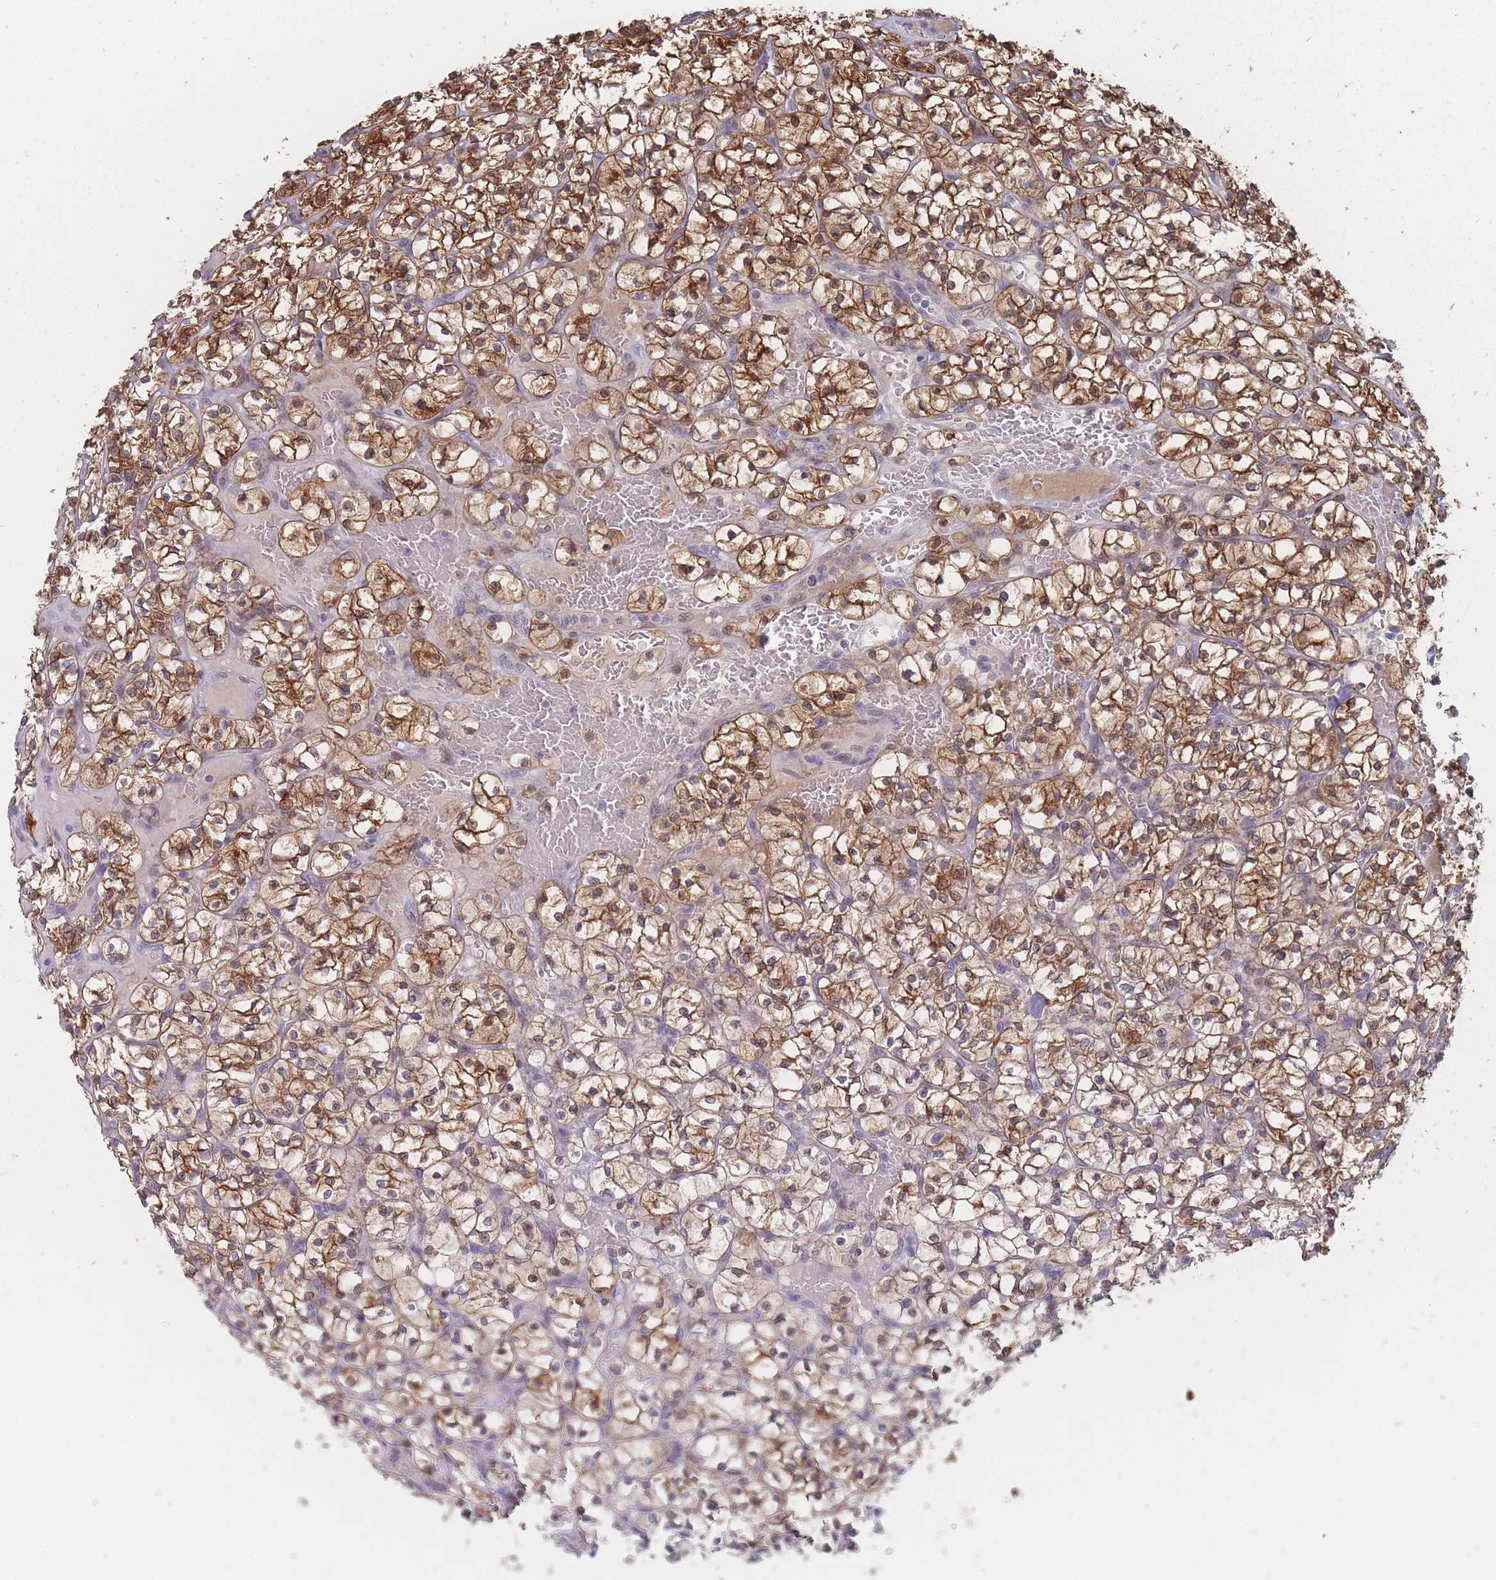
{"staining": {"intensity": "strong", "quantity": ">75%", "location": "cytoplasmic/membranous,nuclear"}, "tissue": "renal cancer", "cell_type": "Tumor cells", "image_type": "cancer", "snomed": [{"axis": "morphology", "description": "Adenocarcinoma, NOS"}, {"axis": "topography", "description": "Kidney"}], "caption": "IHC staining of renal adenocarcinoma, which reveals high levels of strong cytoplasmic/membranous and nuclear positivity in approximately >75% of tumor cells indicating strong cytoplasmic/membranous and nuclear protein expression. The staining was performed using DAB (3,3'-diaminobenzidine) (brown) for protein detection and nuclei were counterstained in hematoxylin (blue).", "gene": "GINS1", "patient": {"sex": "female", "age": 64}}